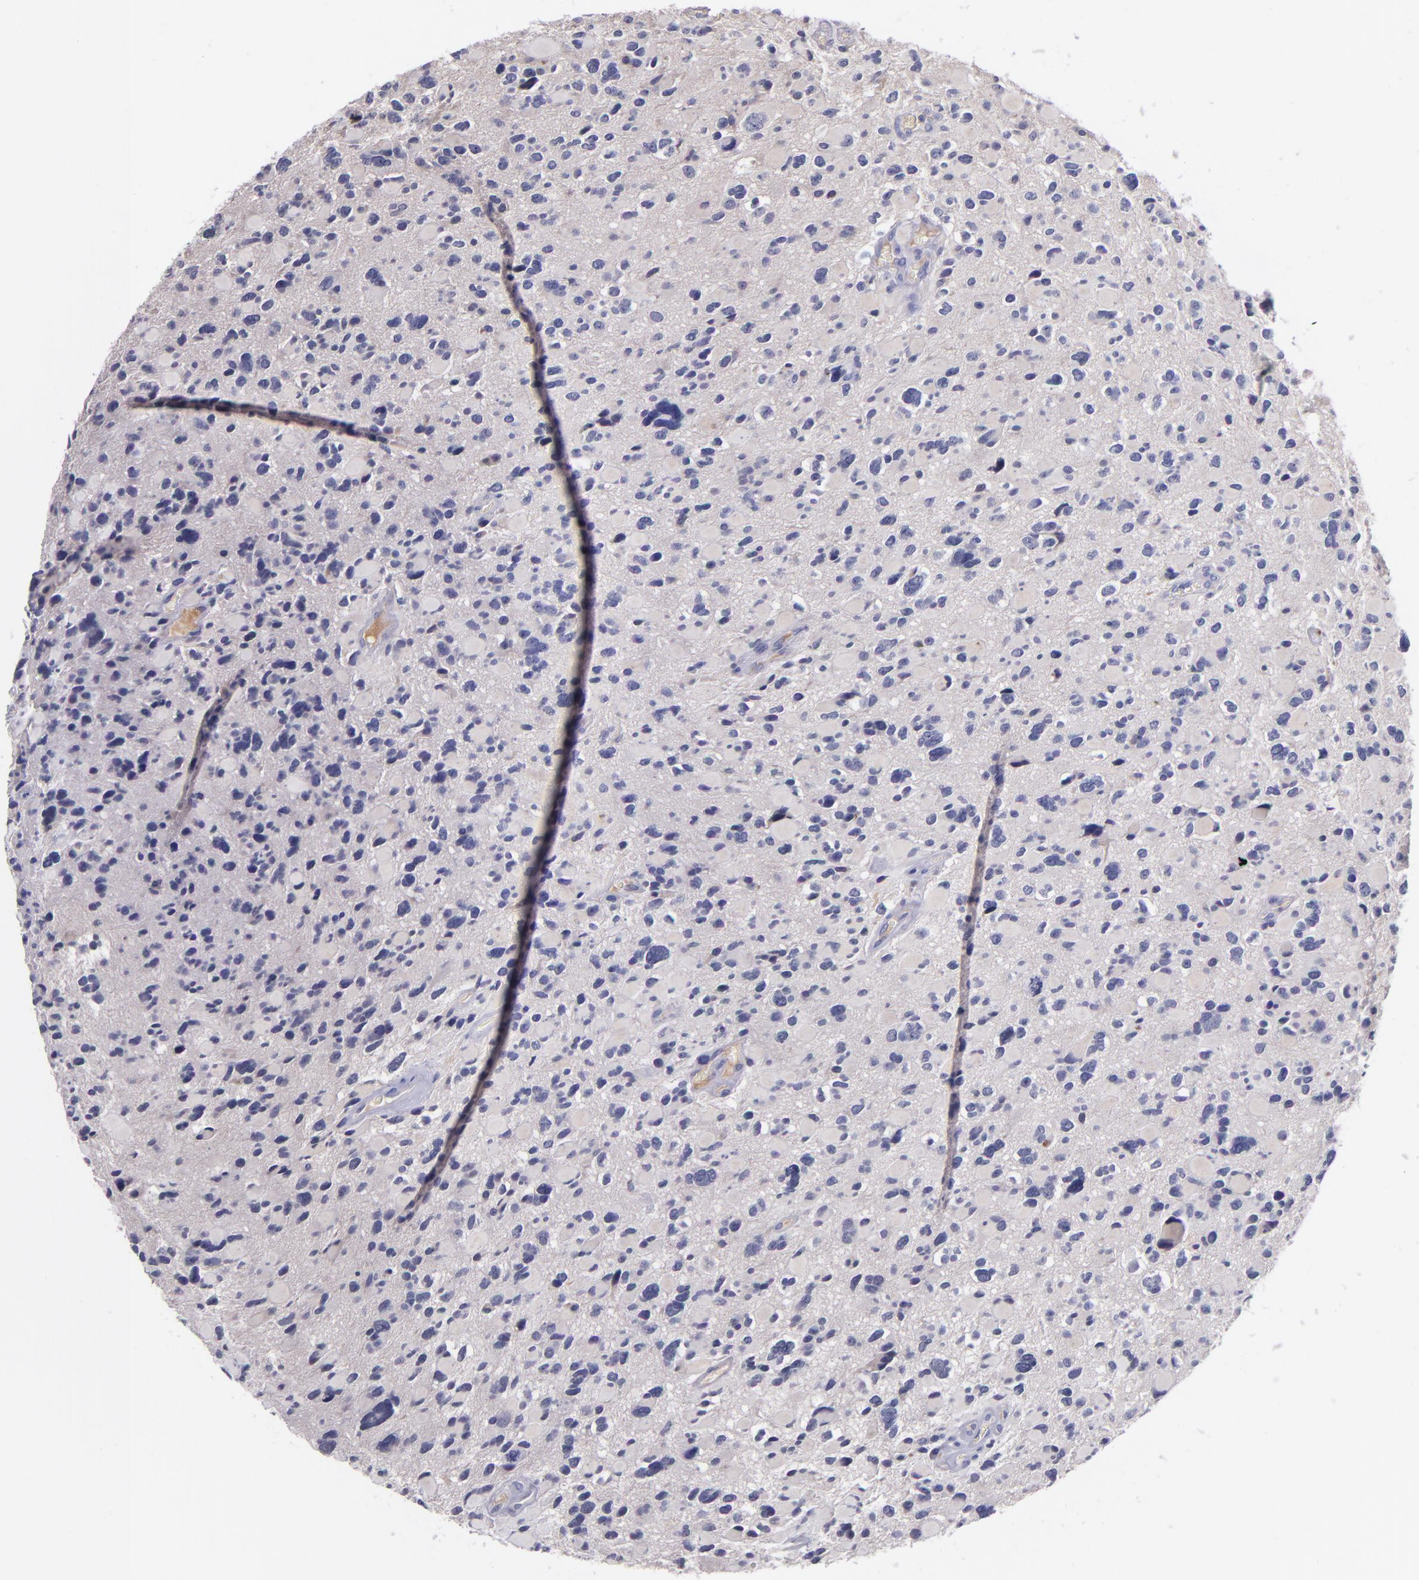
{"staining": {"intensity": "negative", "quantity": "none", "location": "none"}, "tissue": "glioma", "cell_type": "Tumor cells", "image_type": "cancer", "snomed": [{"axis": "morphology", "description": "Glioma, malignant, High grade"}, {"axis": "topography", "description": "Brain"}], "caption": "Tumor cells show no significant expression in glioma.", "gene": "RBP4", "patient": {"sex": "female", "age": 37}}